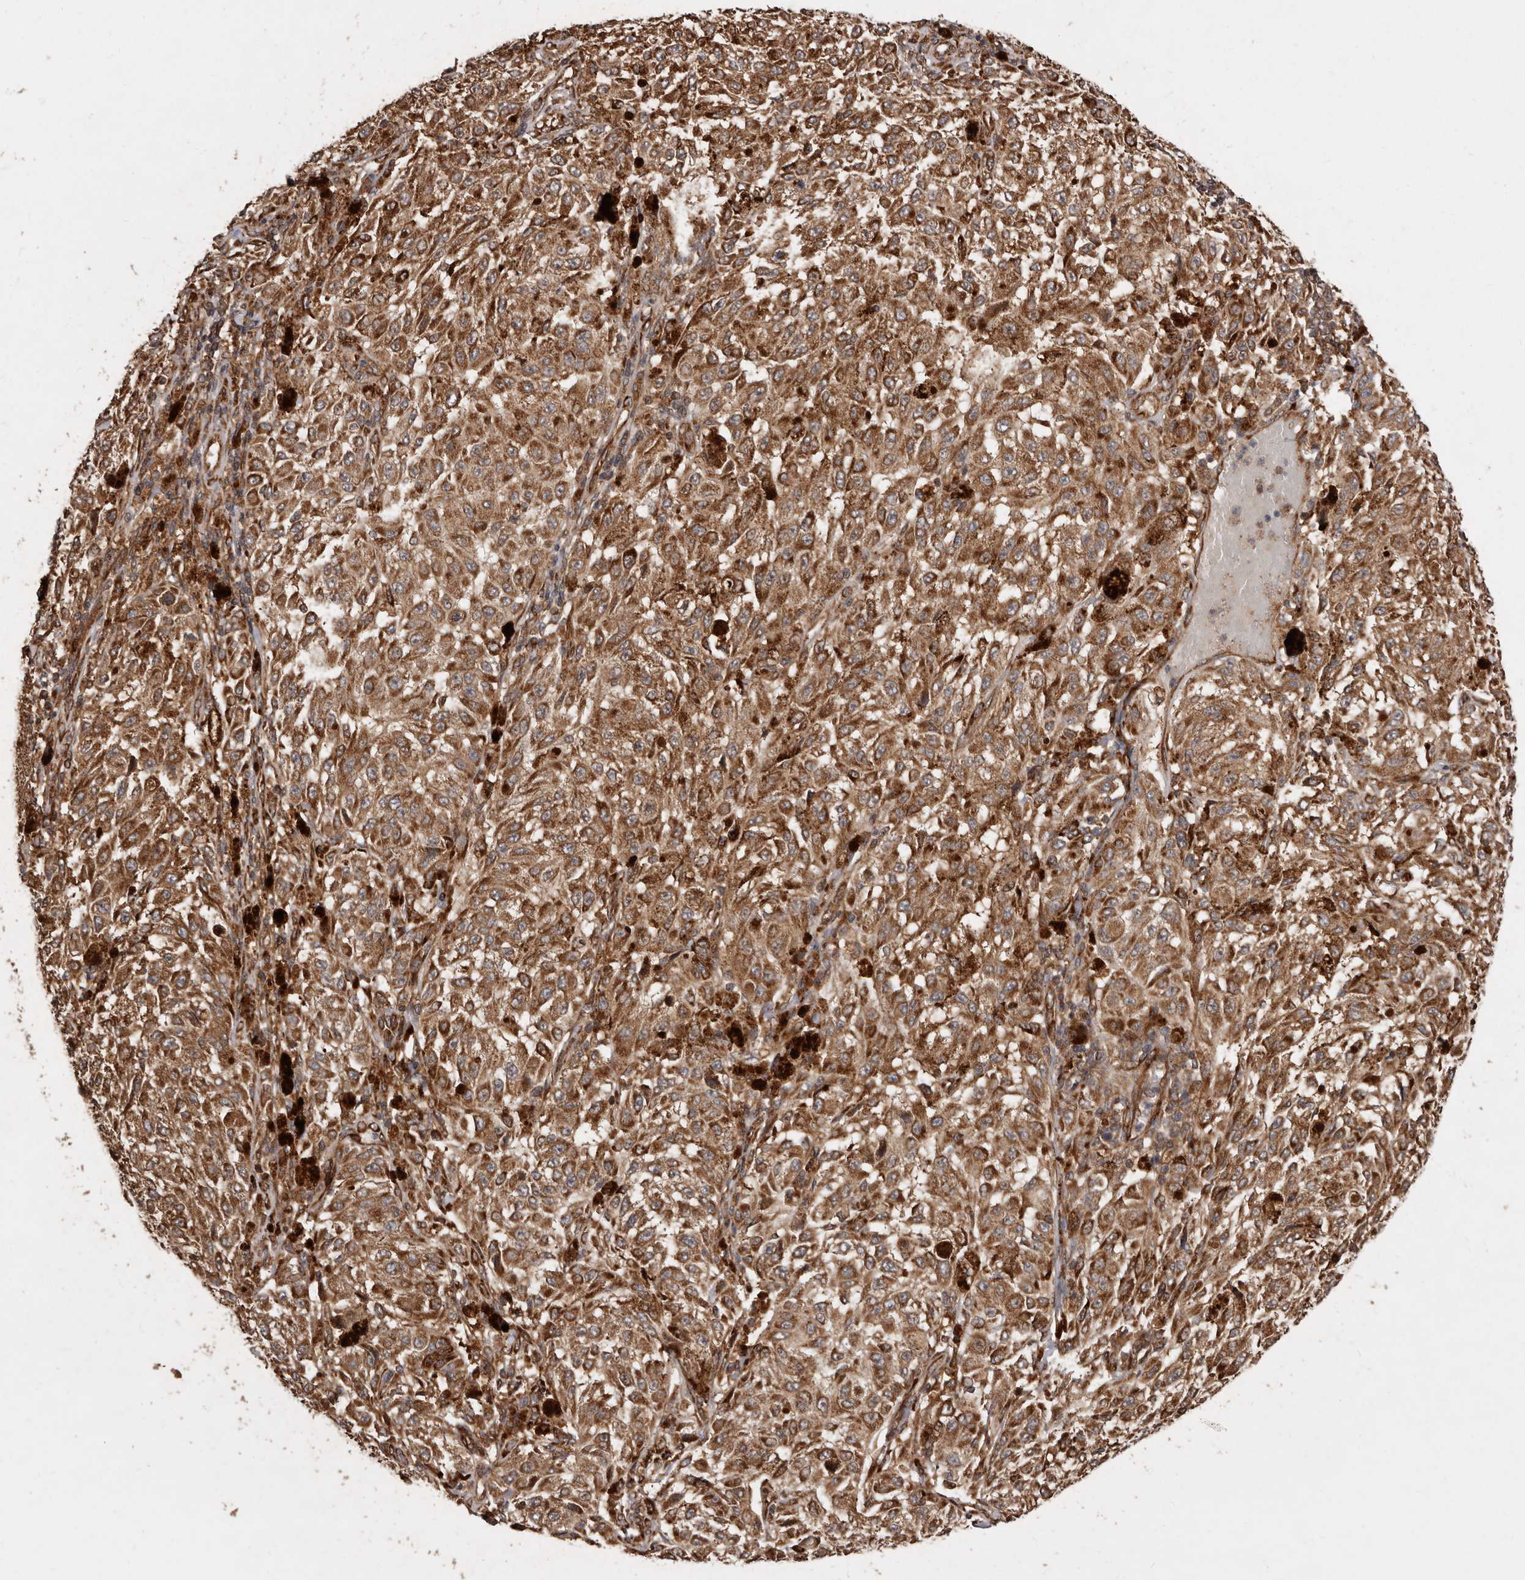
{"staining": {"intensity": "moderate", "quantity": ">75%", "location": "cytoplasmic/membranous"}, "tissue": "melanoma", "cell_type": "Tumor cells", "image_type": "cancer", "snomed": [{"axis": "morphology", "description": "Malignant melanoma, NOS"}, {"axis": "topography", "description": "Skin"}], "caption": "A brown stain highlights moderate cytoplasmic/membranous expression of a protein in melanoma tumor cells. (Stains: DAB in brown, nuclei in blue, Microscopy: brightfield microscopy at high magnification).", "gene": "FLAD1", "patient": {"sex": "female", "age": 64}}